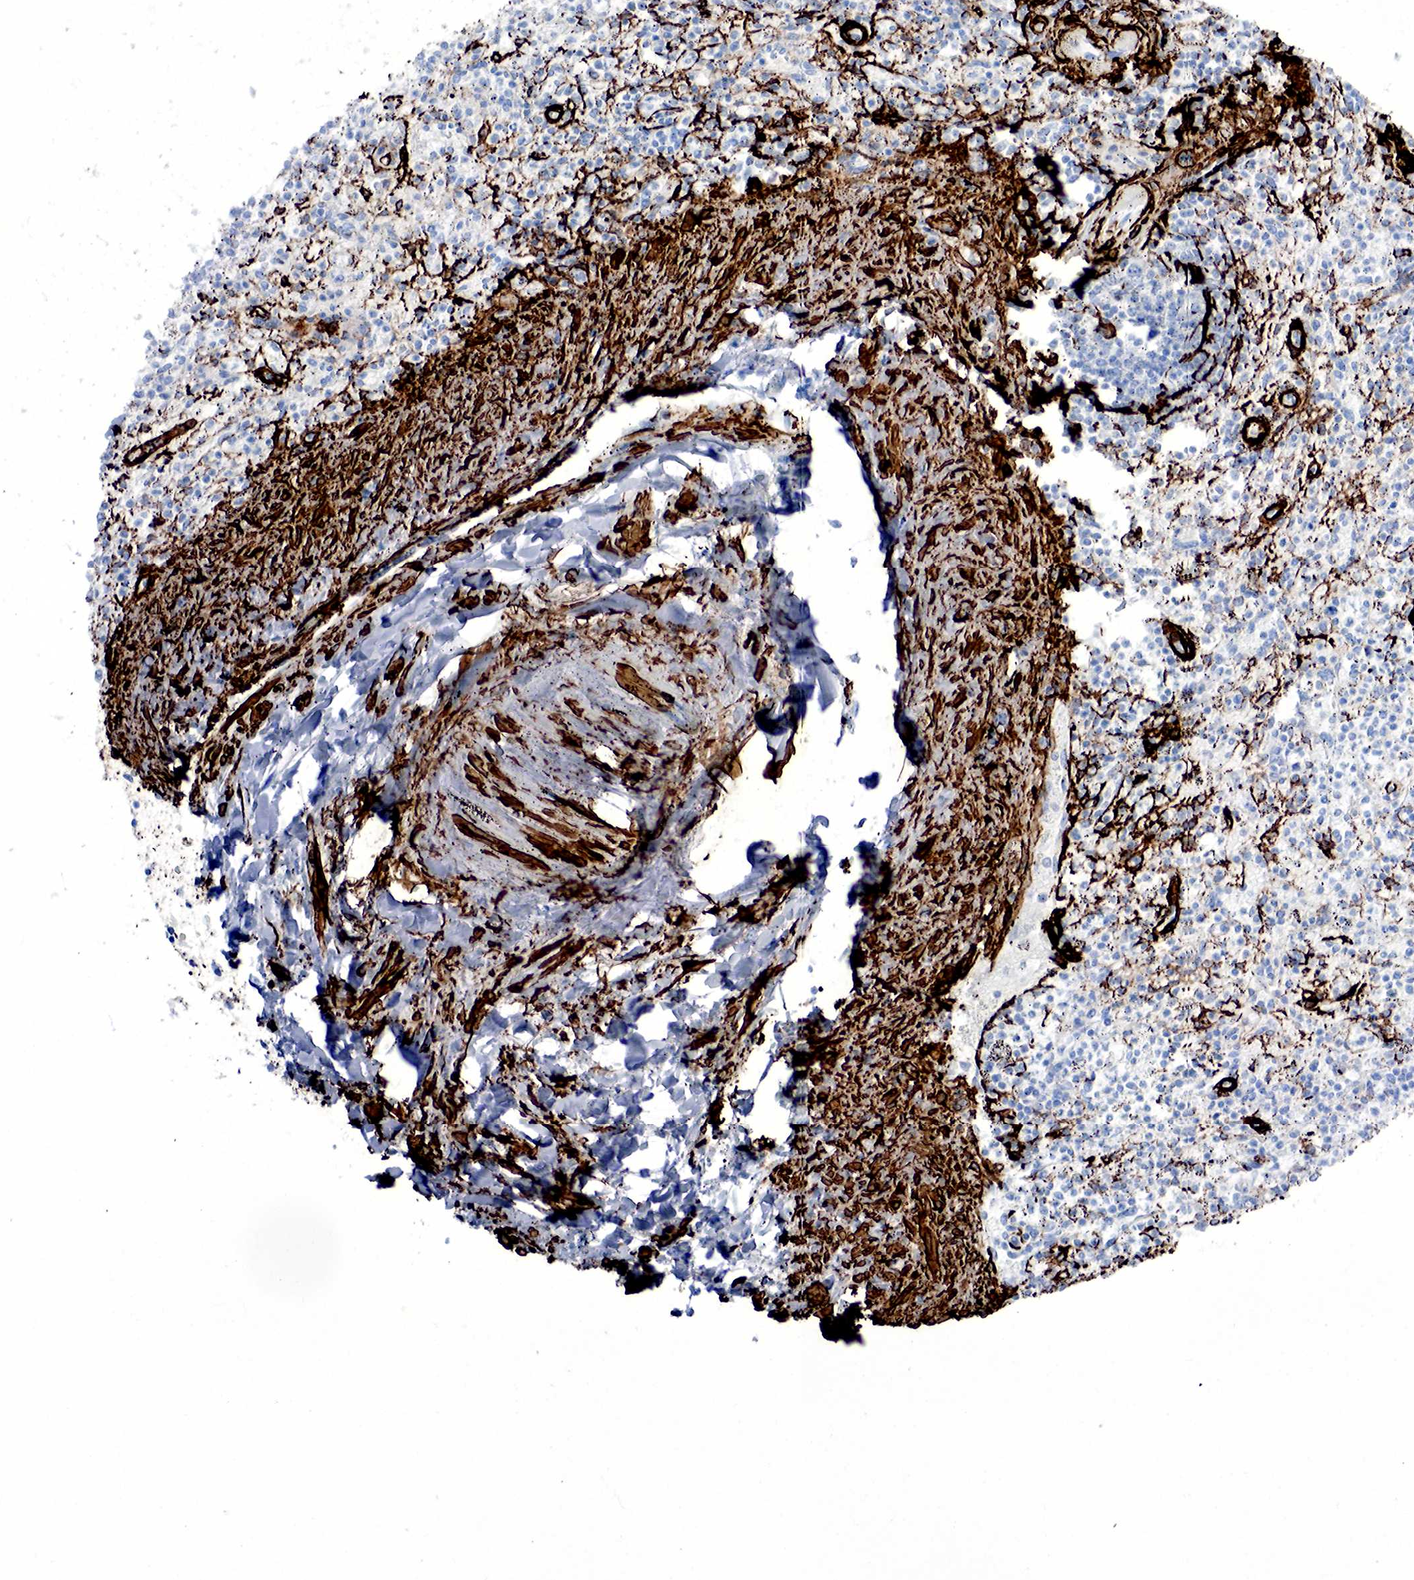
{"staining": {"intensity": "negative", "quantity": "none", "location": "none"}, "tissue": "spleen", "cell_type": "Cells in red pulp", "image_type": "normal", "snomed": [{"axis": "morphology", "description": "Normal tissue, NOS"}, {"axis": "topography", "description": "Spleen"}], "caption": "Cells in red pulp show no significant expression in benign spleen. Nuclei are stained in blue.", "gene": "ACTA2", "patient": {"sex": "male", "age": 72}}